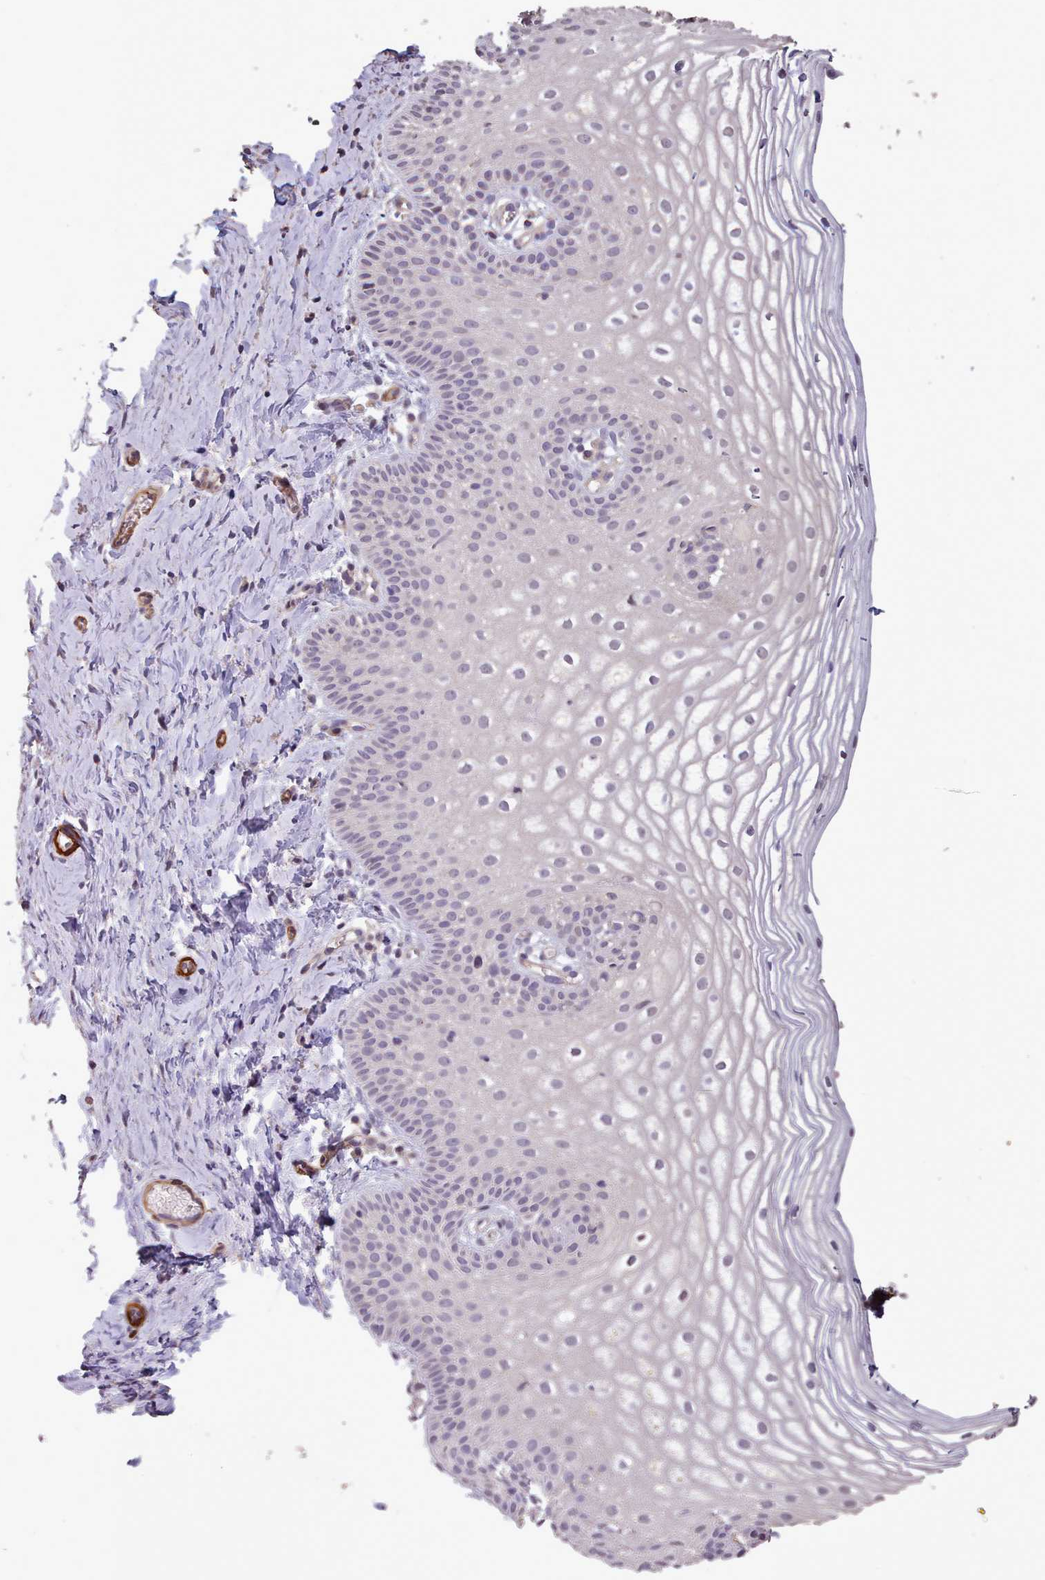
{"staining": {"intensity": "negative", "quantity": "none", "location": "none"}, "tissue": "vagina", "cell_type": "Squamous epithelial cells", "image_type": "normal", "snomed": [{"axis": "morphology", "description": "Normal tissue, NOS"}, {"axis": "topography", "description": "Vagina"}], "caption": "This is a micrograph of IHC staining of normal vagina, which shows no staining in squamous epithelial cells. Nuclei are stained in blue.", "gene": "NLRC4", "patient": {"sex": "female", "age": 56}}